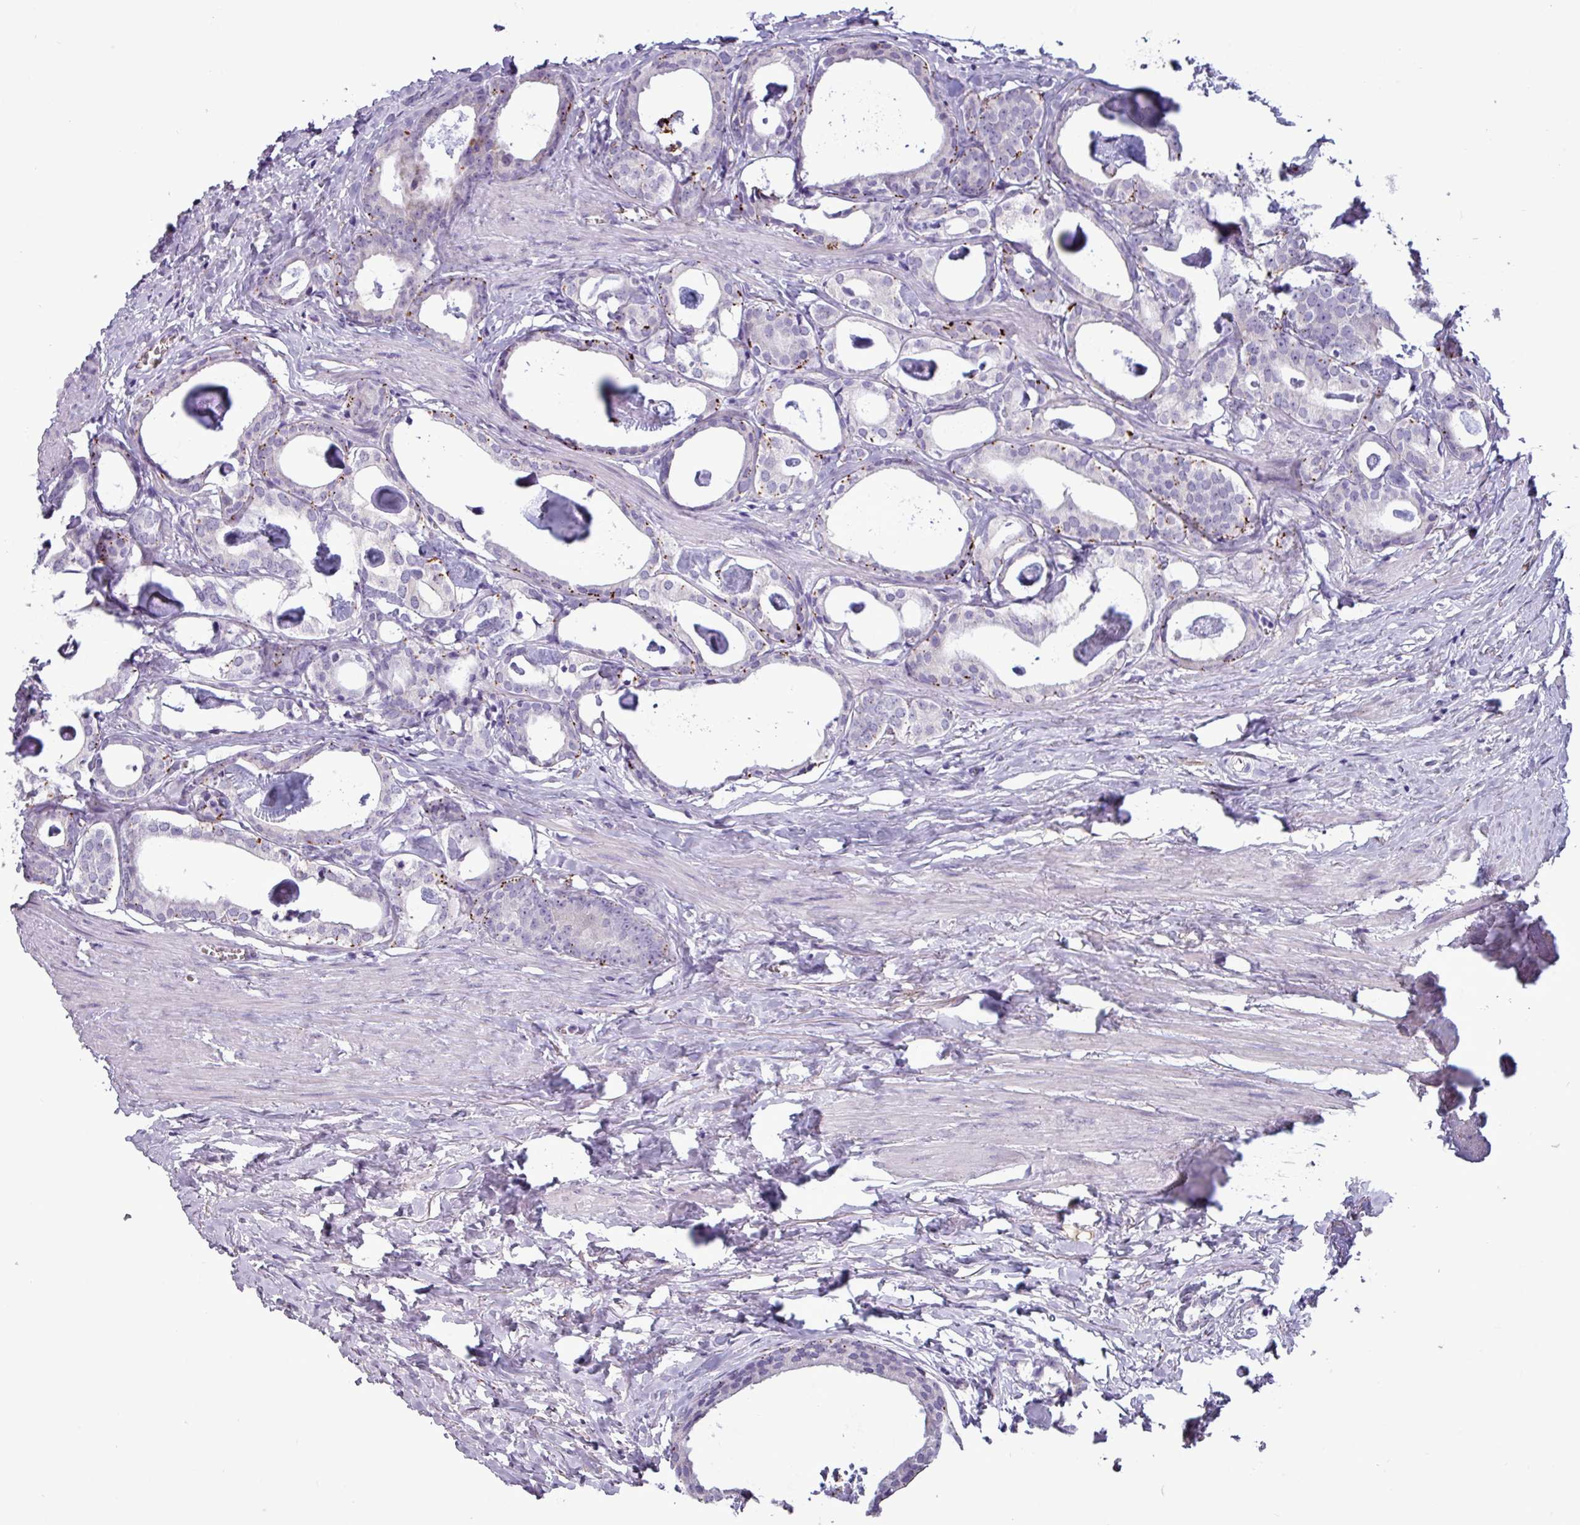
{"staining": {"intensity": "negative", "quantity": "none", "location": "none"}, "tissue": "prostate cancer", "cell_type": "Tumor cells", "image_type": "cancer", "snomed": [{"axis": "morphology", "description": "Adenocarcinoma, Low grade"}, {"axis": "topography", "description": "Prostate"}], "caption": "This is a micrograph of IHC staining of low-grade adenocarcinoma (prostate), which shows no expression in tumor cells.", "gene": "PLIN2", "patient": {"sex": "male", "age": 71}}